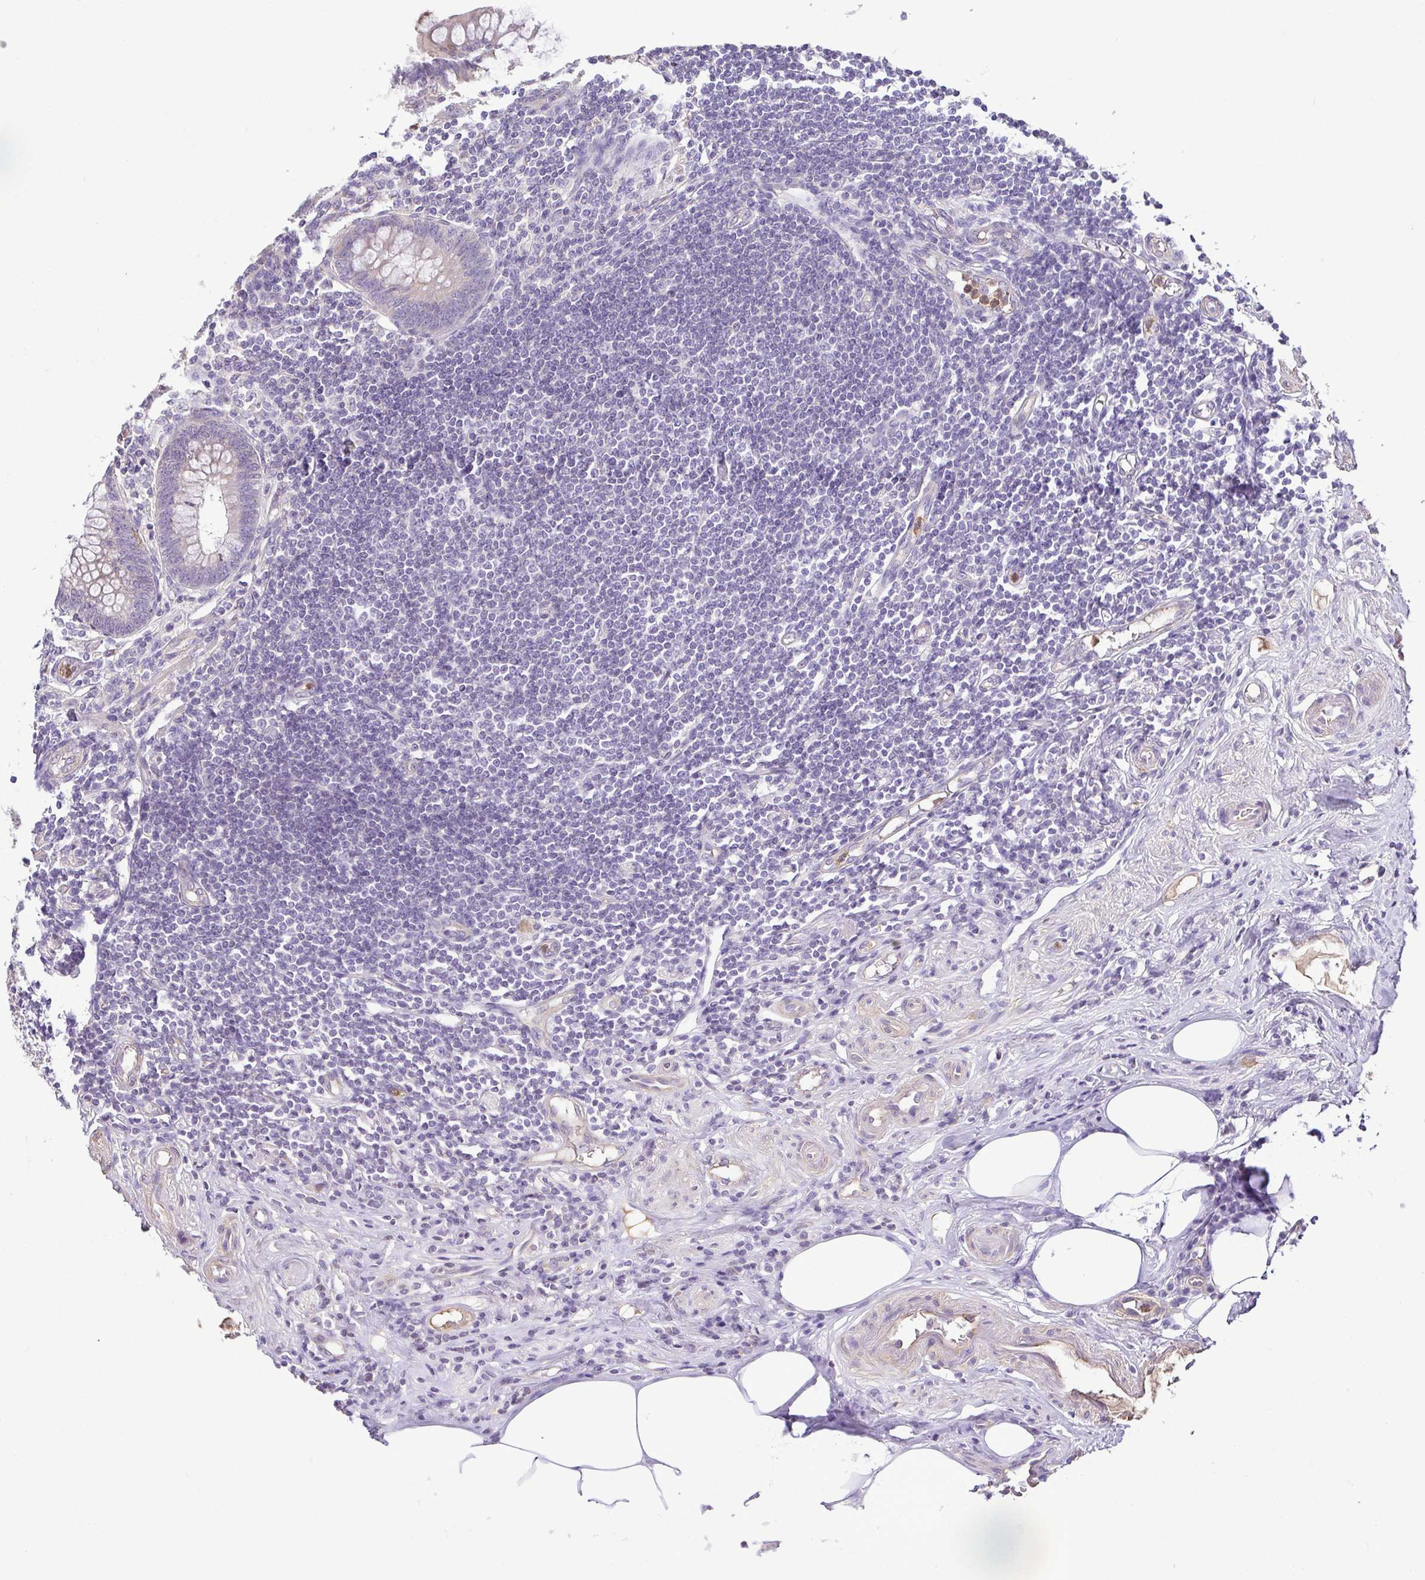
{"staining": {"intensity": "weak", "quantity": "25%-75%", "location": "cytoplasmic/membranous"}, "tissue": "appendix", "cell_type": "Glandular cells", "image_type": "normal", "snomed": [{"axis": "morphology", "description": "Normal tissue, NOS"}, {"axis": "topography", "description": "Appendix"}], "caption": "This is an image of IHC staining of normal appendix, which shows weak staining in the cytoplasmic/membranous of glandular cells.", "gene": "MYL10", "patient": {"sex": "female", "age": 57}}